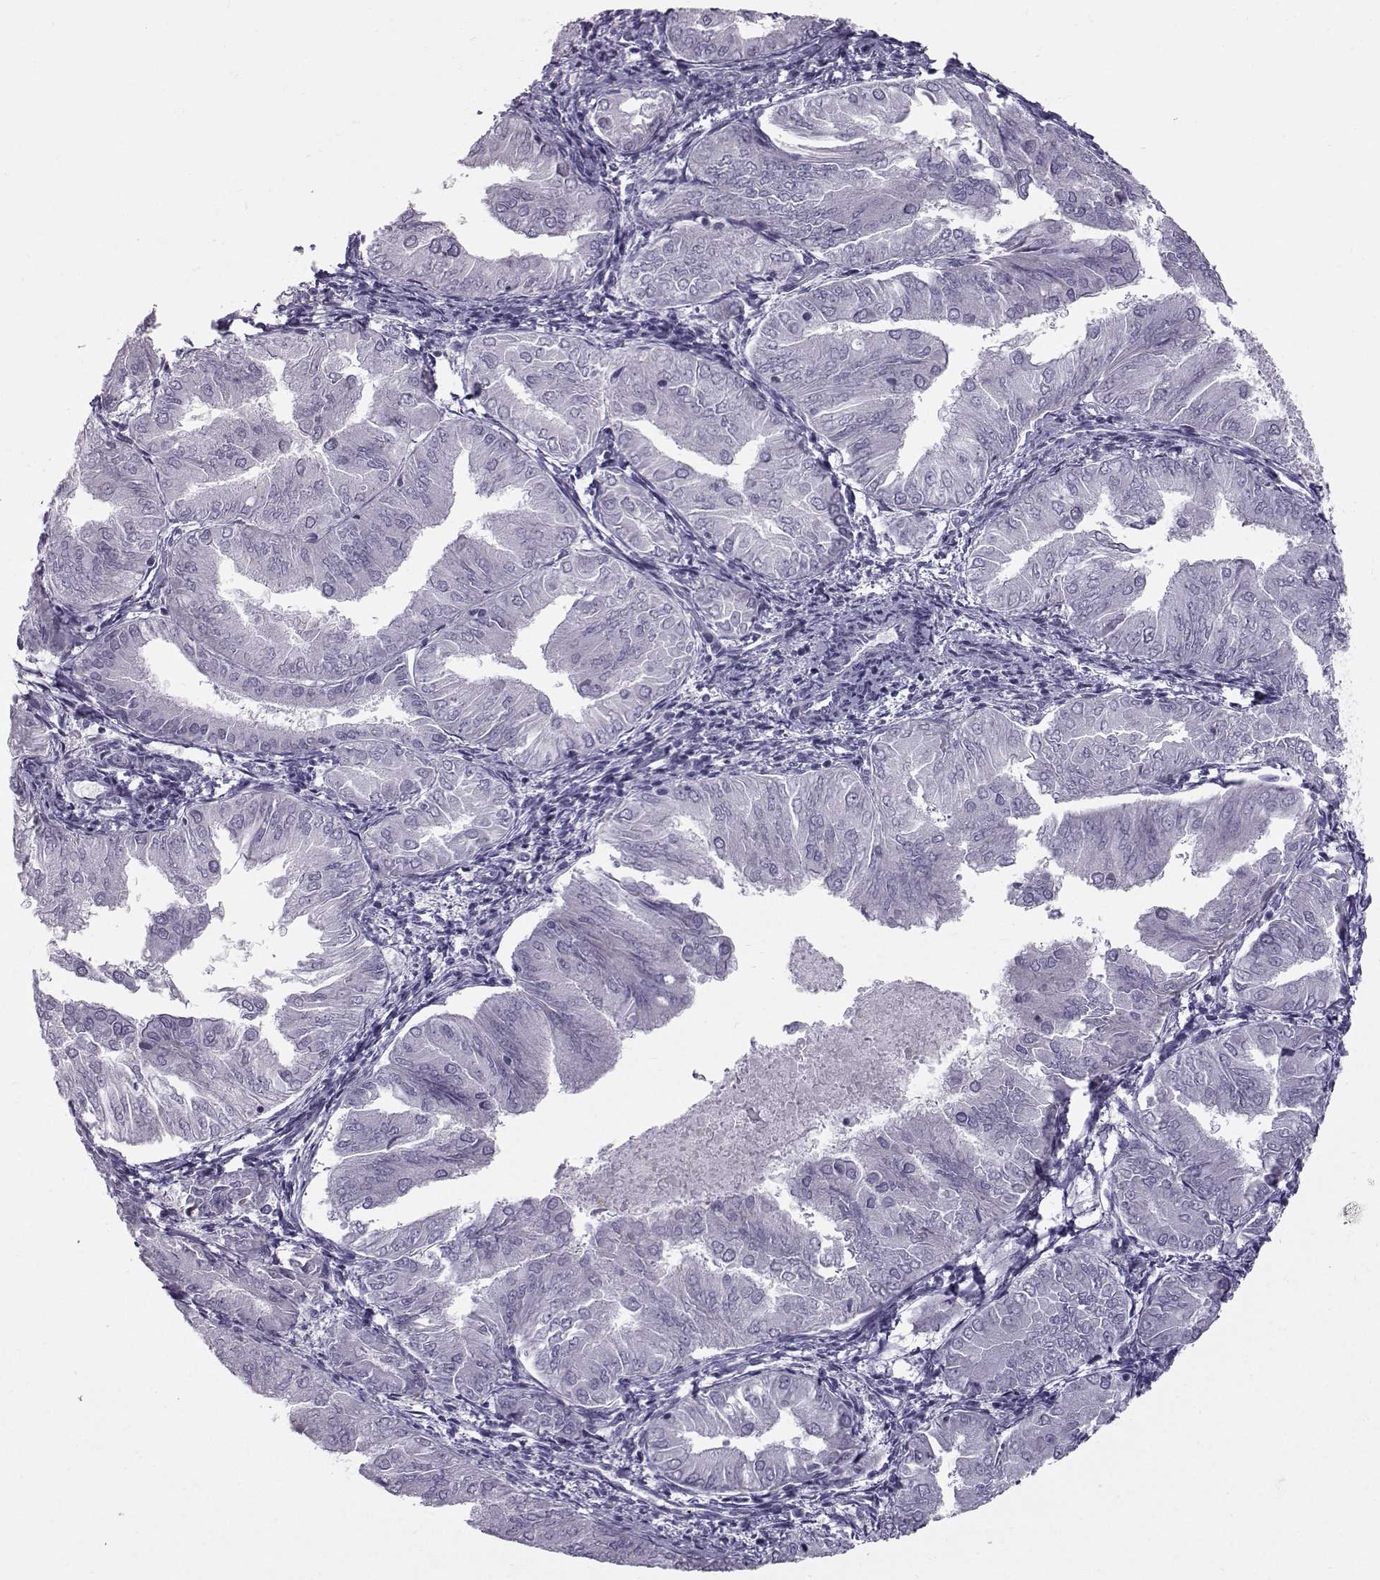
{"staining": {"intensity": "negative", "quantity": "none", "location": "none"}, "tissue": "endometrial cancer", "cell_type": "Tumor cells", "image_type": "cancer", "snomed": [{"axis": "morphology", "description": "Adenocarcinoma, NOS"}, {"axis": "topography", "description": "Endometrium"}], "caption": "This is a histopathology image of immunohistochemistry staining of adenocarcinoma (endometrial), which shows no staining in tumor cells. (Stains: DAB immunohistochemistry (IHC) with hematoxylin counter stain, Microscopy: brightfield microscopy at high magnification).", "gene": "DMRT3", "patient": {"sex": "female", "age": 53}}